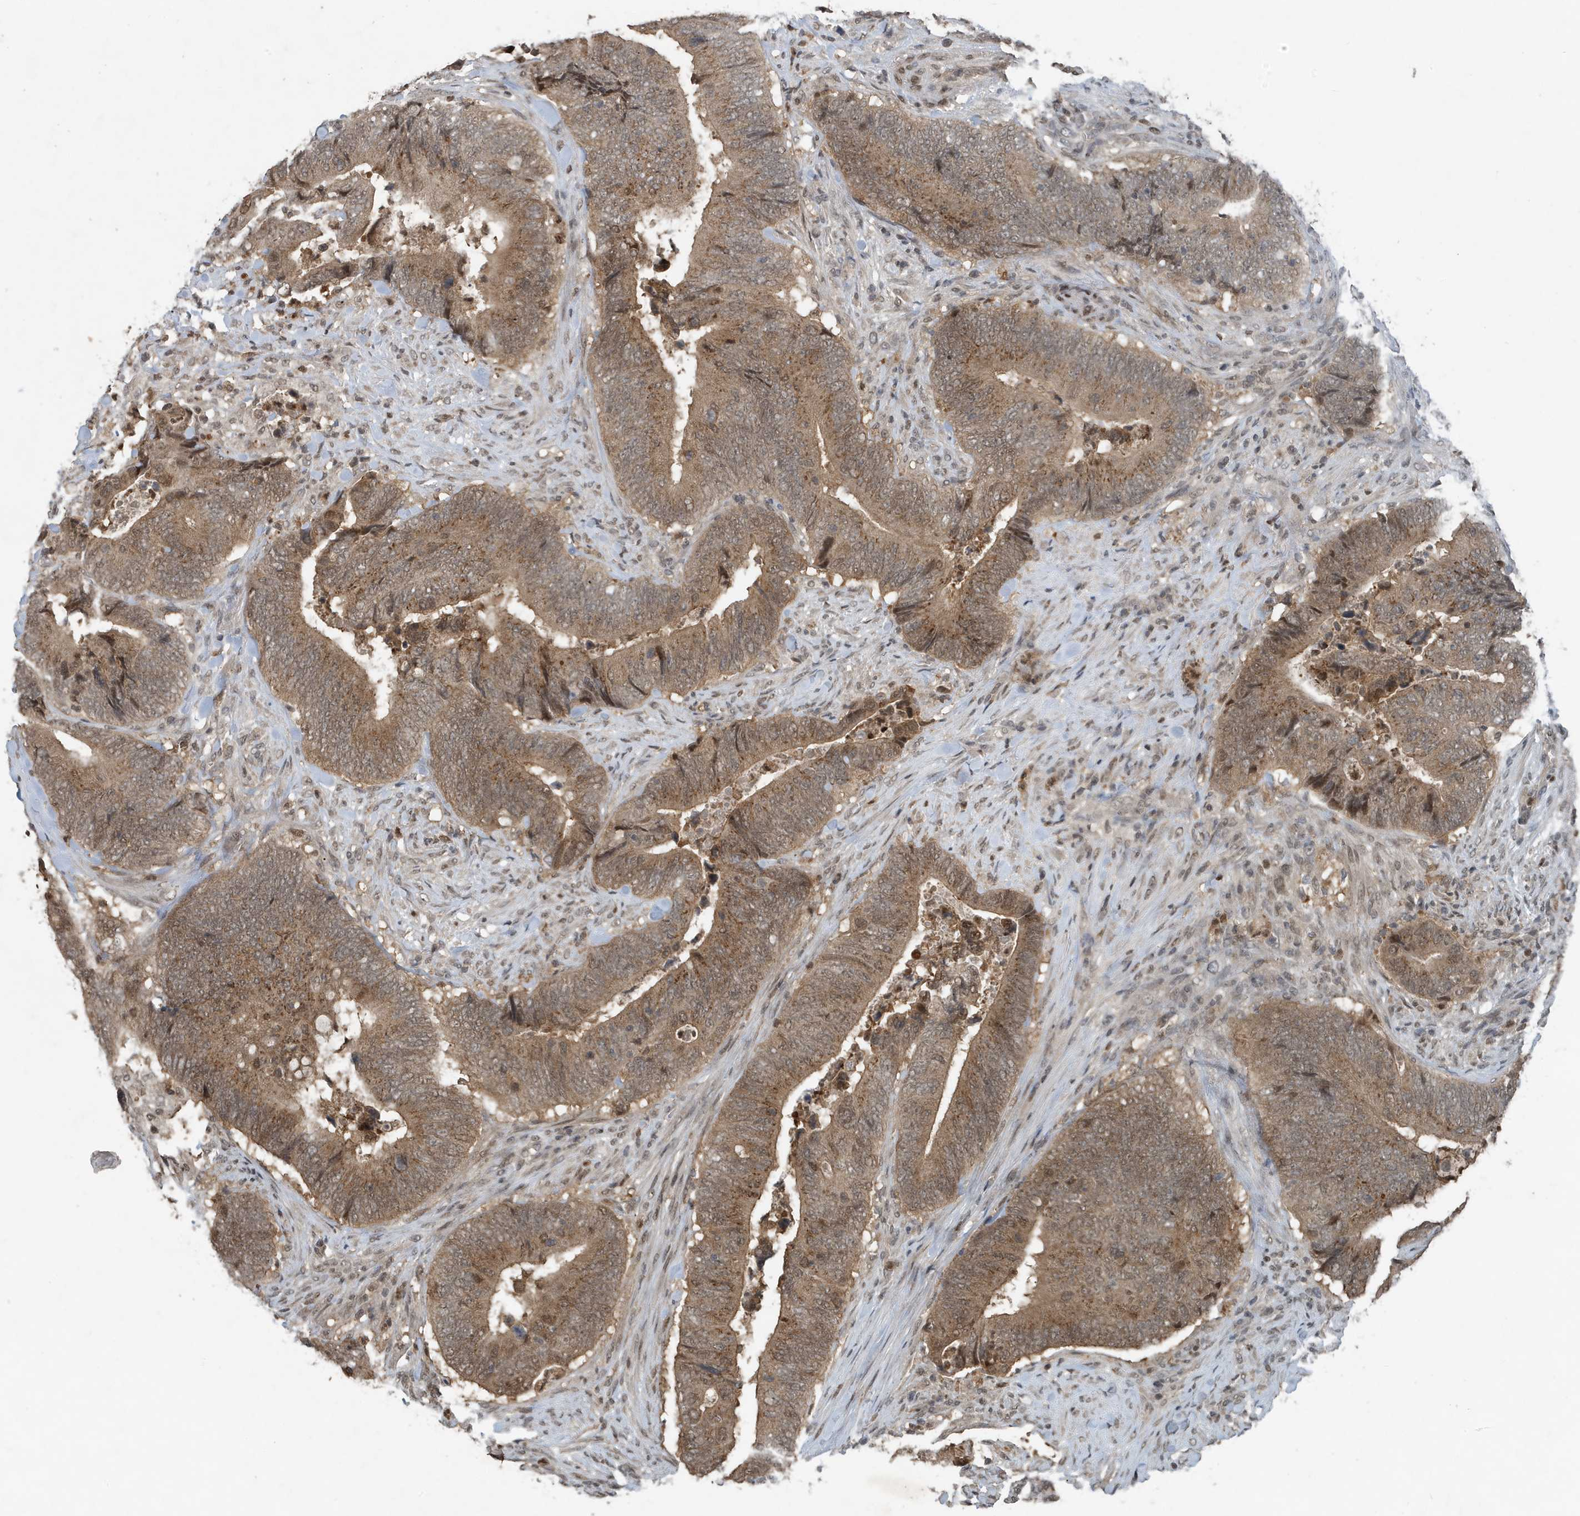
{"staining": {"intensity": "moderate", "quantity": ">75%", "location": "cytoplasmic/membranous,nuclear"}, "tissue": "colorectal cancer", "cell_type": "Tumor cells", "image_type": "cancer", "snomed": [{"axis": "morphology", "description": "Normal tissue, NOS"}, {"axis": "morphology", "description": "Adenocarcinoma, NOS"}, {"axis": "topography", "description": "Colon"}], "caption": "A high-resolution histopathology image shows IHC staining of colorectal cancer, which reveals moderate cytoplasmic/membranous and nuclear positivity in about >75% of tumor cells.", "gene": "HSPA1A", "patient": {"sex": "male", "age": 56}}